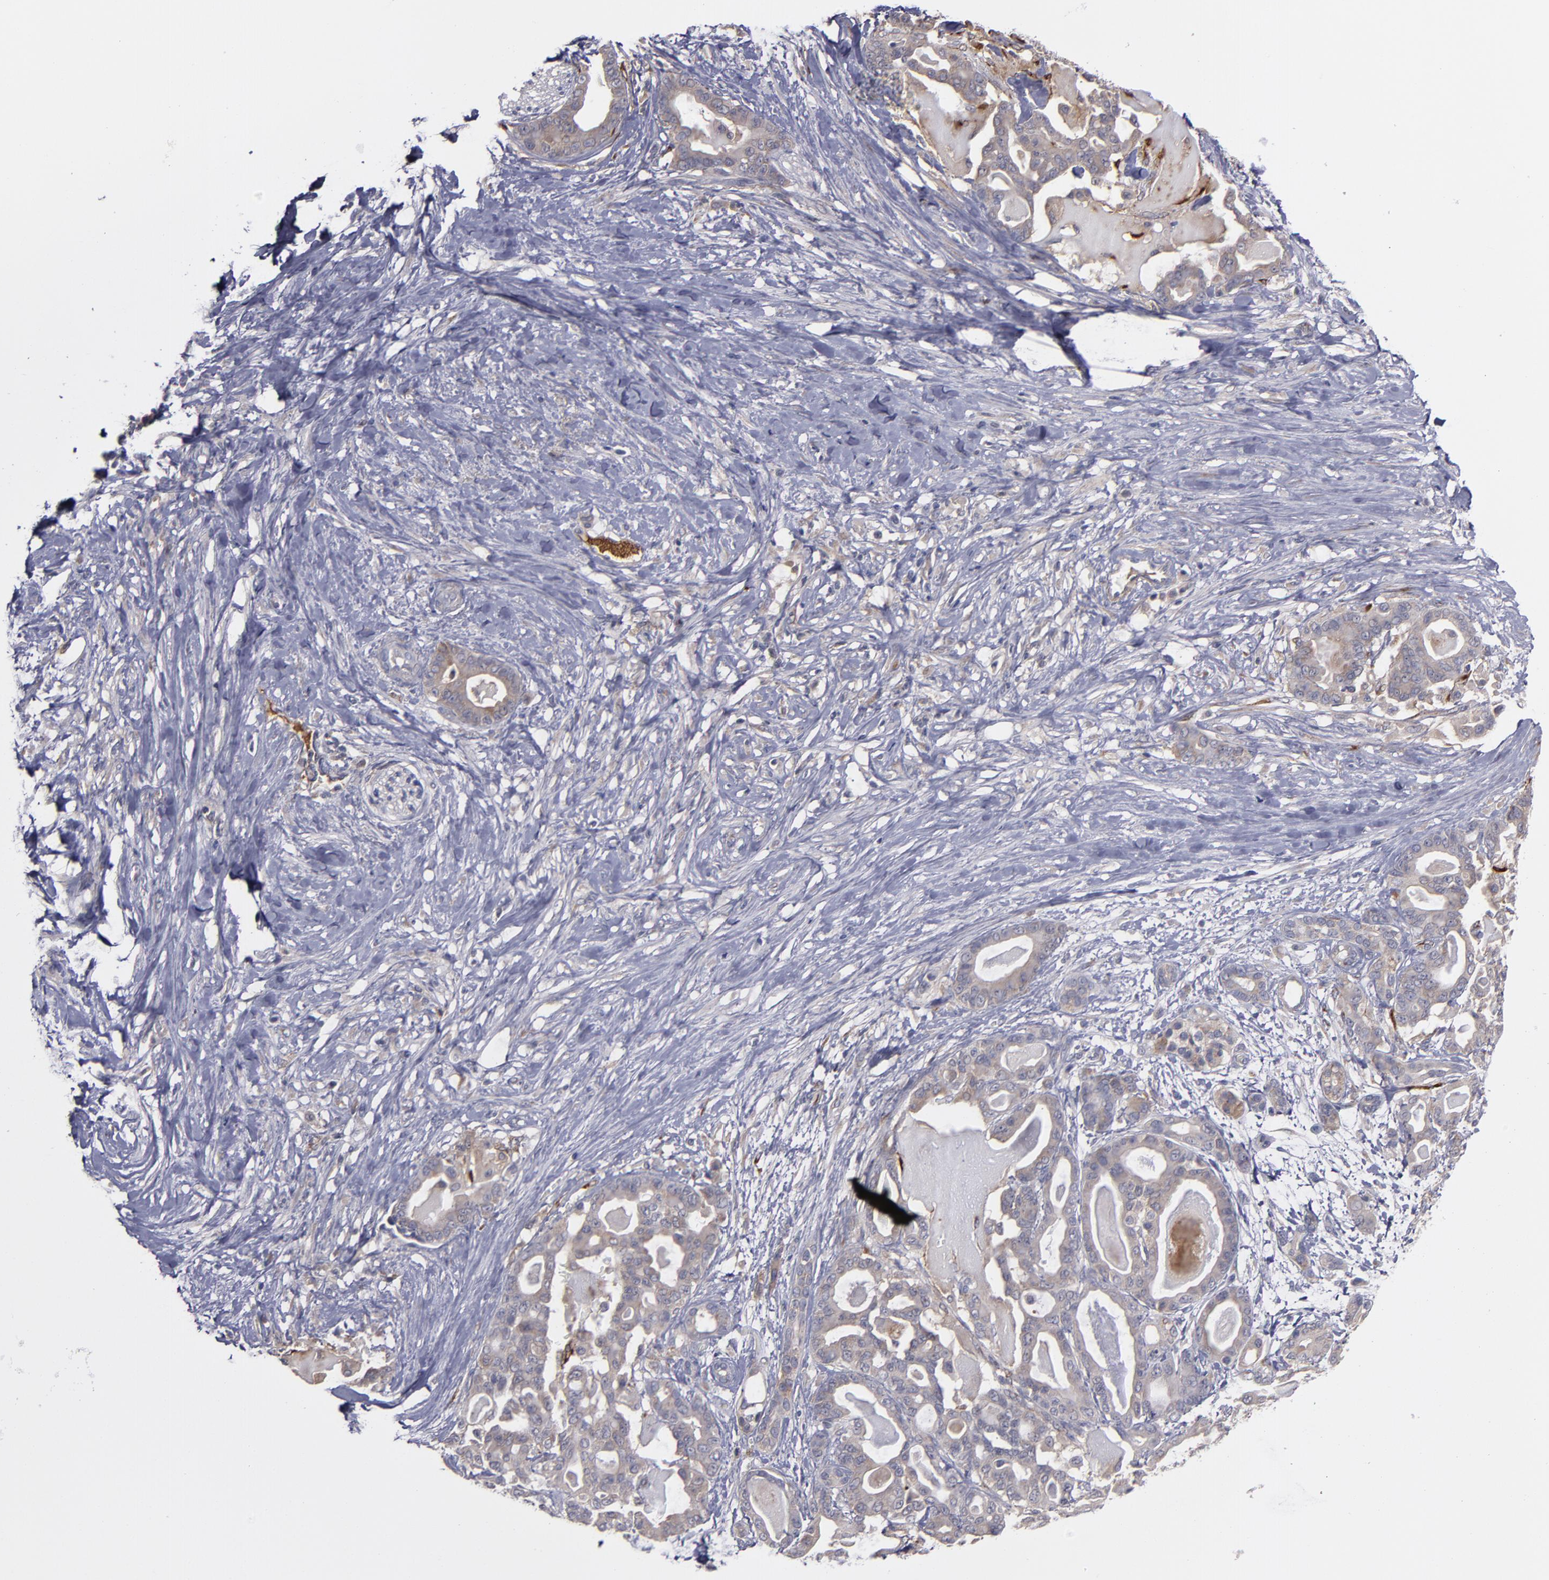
{"staining": {"intensity": "weak", "quantity": ">75%", "location": "cytoplasmic/membranous"}, "tissue": "pancreatic cancer", "cell_type": "Tumor cells", "image_type": "cancer", "snomed": [{"axis": "morphology", "description": "Adenocarcinoma, NOS"}, {"axis": "topography", "description": "Pancreas"}], "caption": "Human pancreatic cancer stained for a protein (brown) displays weak cytoplasmic/membranous positive positivity in about >75% of tumor cells.", "gene": "MMP11", "patient": {"sex": "male", "age": 63}}